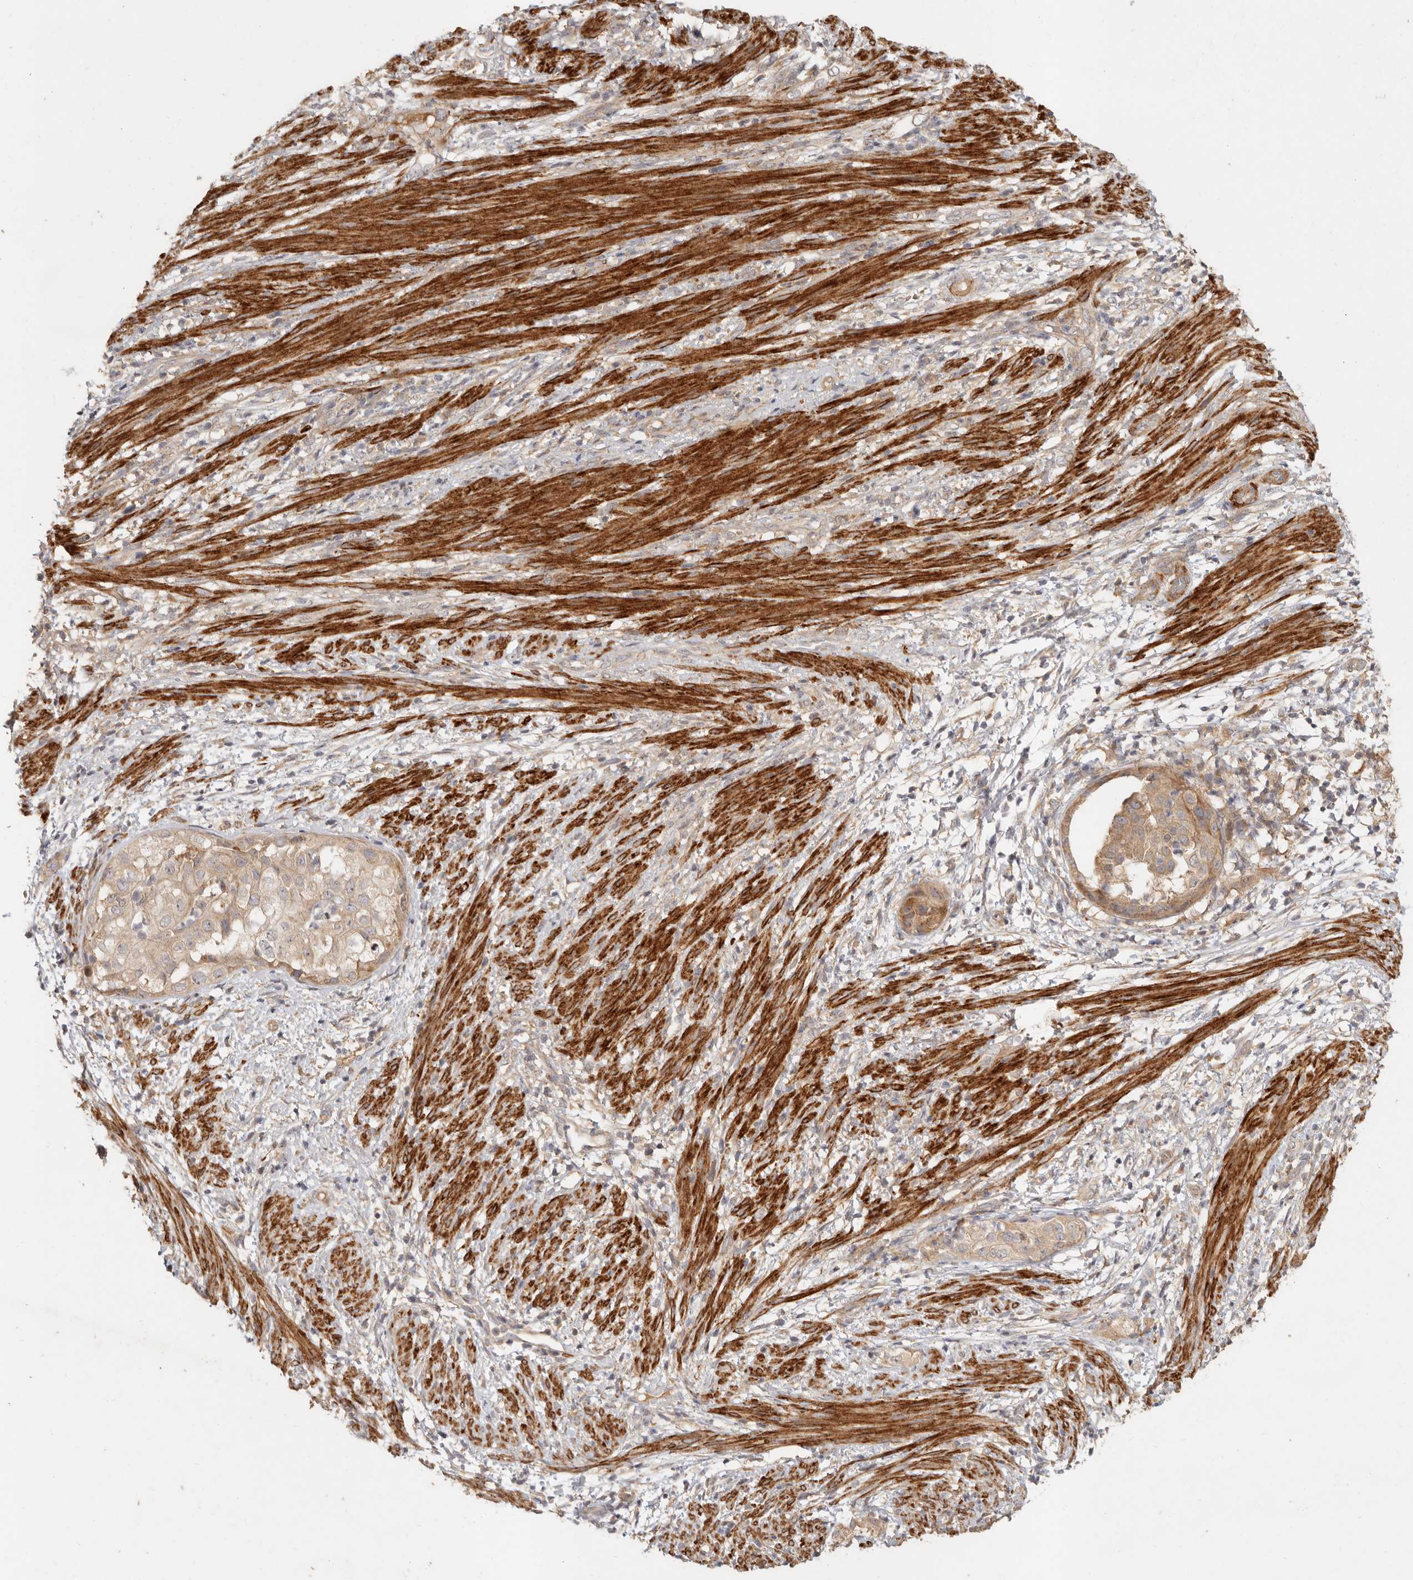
{"staining": {"intensity": "moderate", "quantity": ">75%", "location": "cytoplasmic/membranous"}, "tissue": "endometrial cancer", "cell_type": "Tumor cells", "image_type": "cancer", "snomed": [{"axis": "morphology", "description": "Adenocarcinoma, NOS"}, {"axis": "topography", "description": "Endometrium"}], "caption": "This is a micrograph of immunohistochemistry (IHC) staining of endometrial cancer (adenocarcinoma), which shows moderate staining in the cytoplasmic/membranous of tumor cells.", "gene": "VIPR1", "patient": {"sex": "female", "age": 85}}